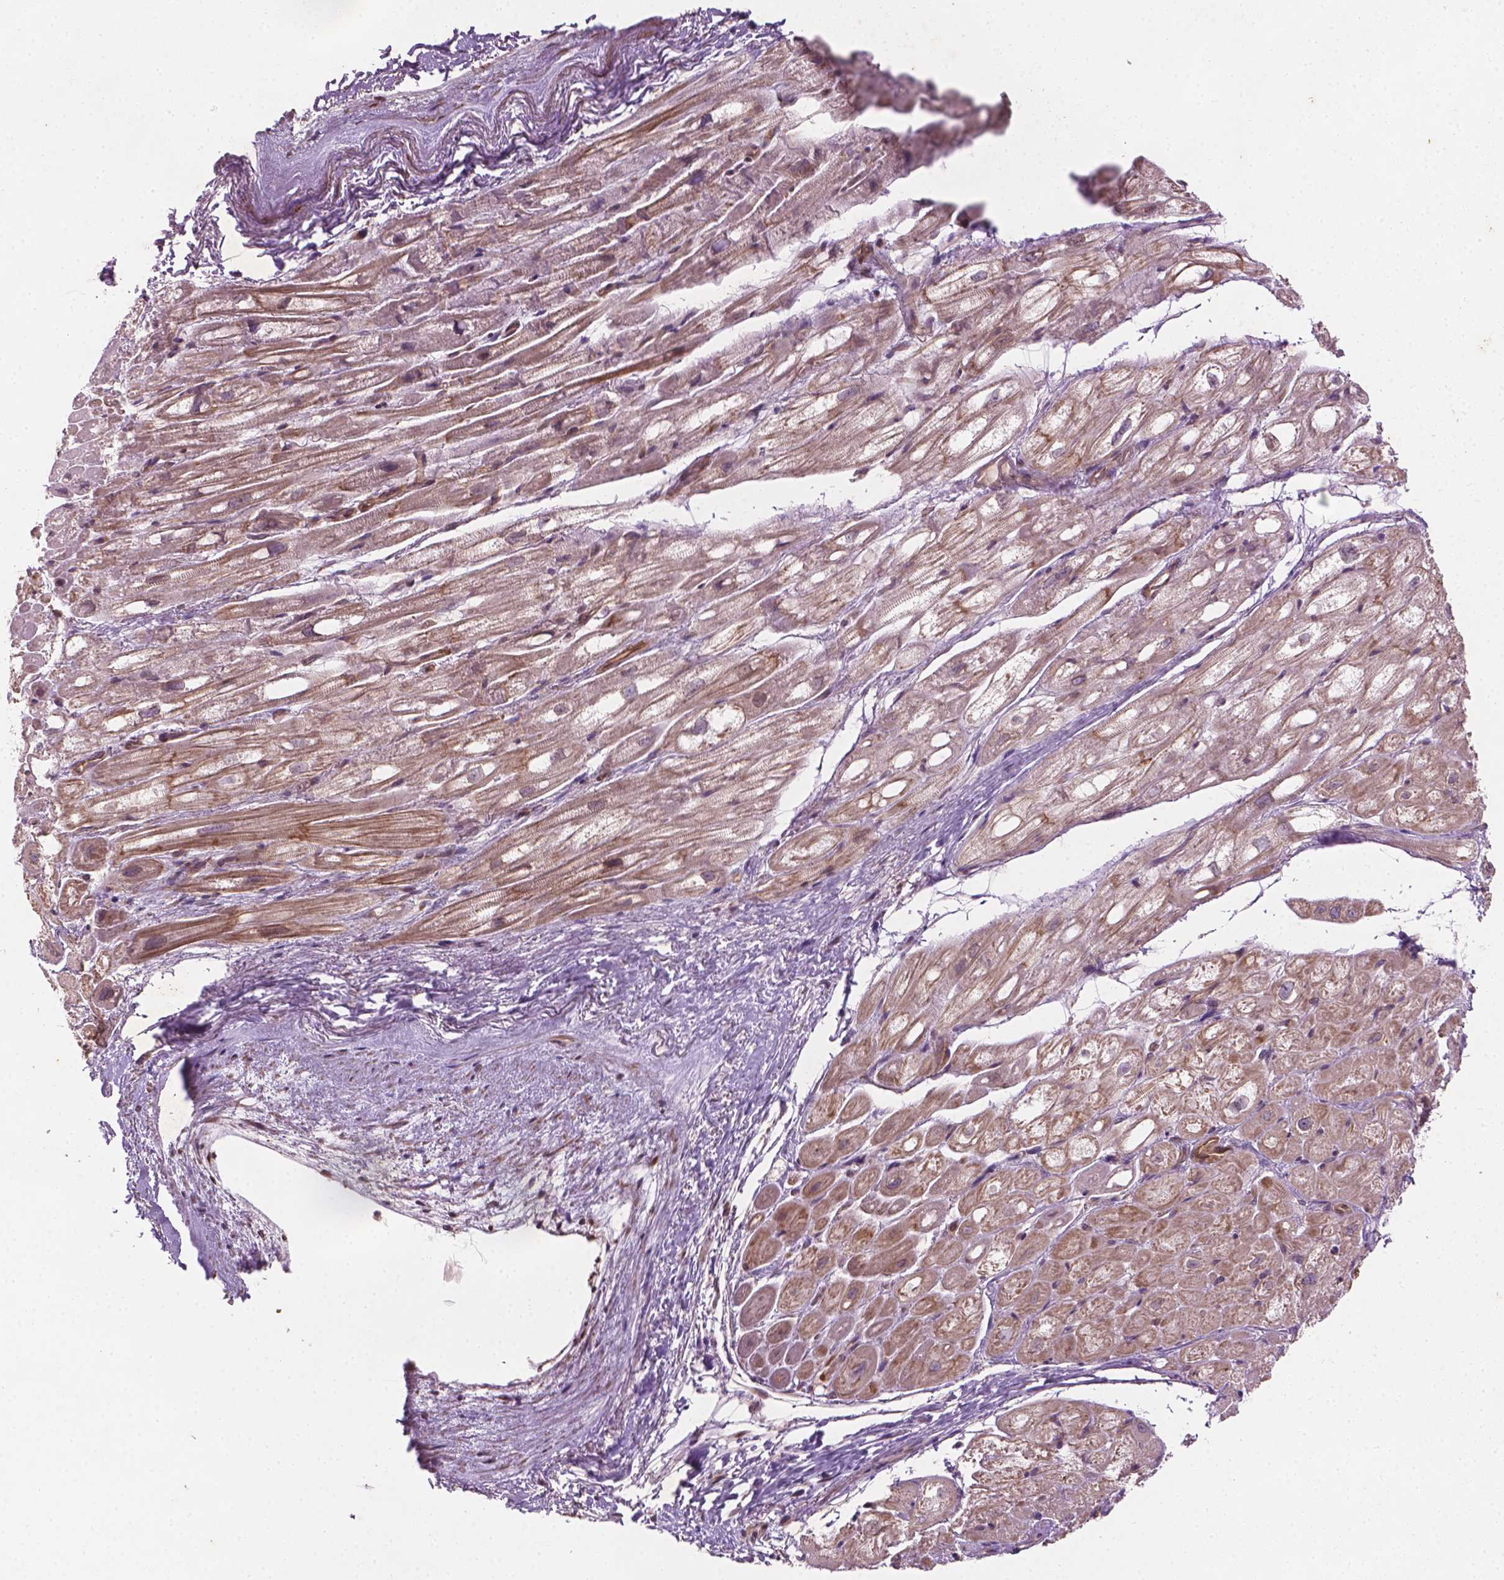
{"staining": {"intensity": "weak", "quantity": ">75%", "location": "cytoplasmic/membranous"}, "tissue": "heart muscle", "cell_type": "Cardiomyocytes", "image_type": "normal", "snomed": [{"axis": "morphology", "description": "Normal tissue, NOS"}, {"axis": "topography", "description": "Heart"}], "caption": "DAB (3,3'-diaminobenzidine) immunohistochemical staining of normal heart muscle displays weak cytoplasmic/membranous protein expression in approximately >75% of cardiomyocytes. (IHC, brightfield microscopy, high magnification).", "gene": "TCHP", "patient": {"sex": "female", "age": 69}}